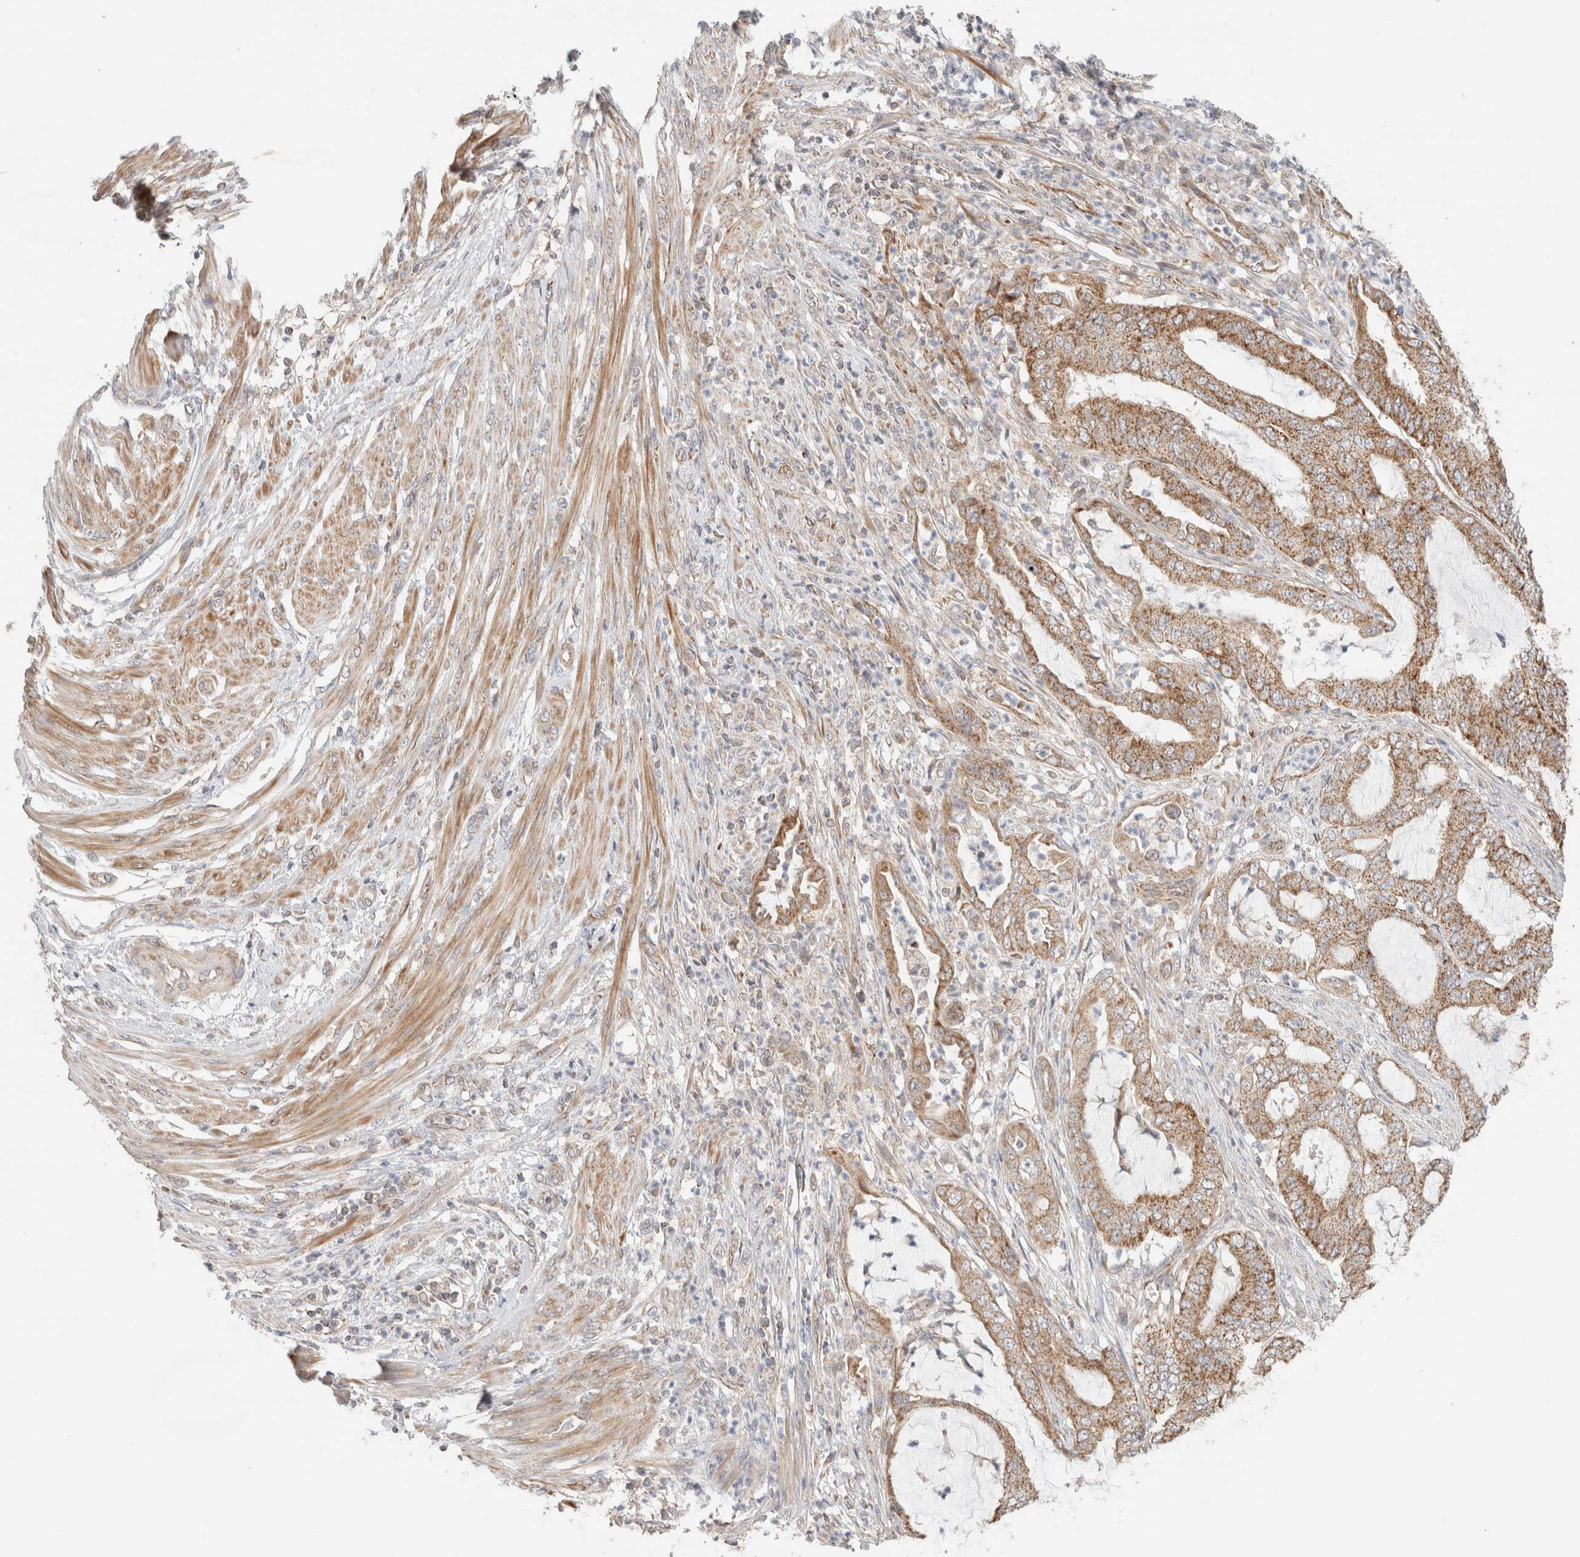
{"staining": {"intensity": "moderate", "quantity": ">75%", "location": "cytoplasmic/membranous"}, "tissue": "endometrial cancer", "cell_type": "Tumor cells", "image_type": "cancer", "snomed": [{"axis": "morphology", "description": "Adenocarcinoma, NOS"}, {"axis": "topography", "description": "Endometrium"}], "caption": "Protein staining of endometrial cancer tissue exhibits moderate cytoplasmic/membranous staining in about >75% of tumor cells. (DAB (3,3'-diaminobenzidine) IHC with brightfield microscopy, high magnification).", "gene": "MRM3", "patient": {"sex": "female", "age": 51}}